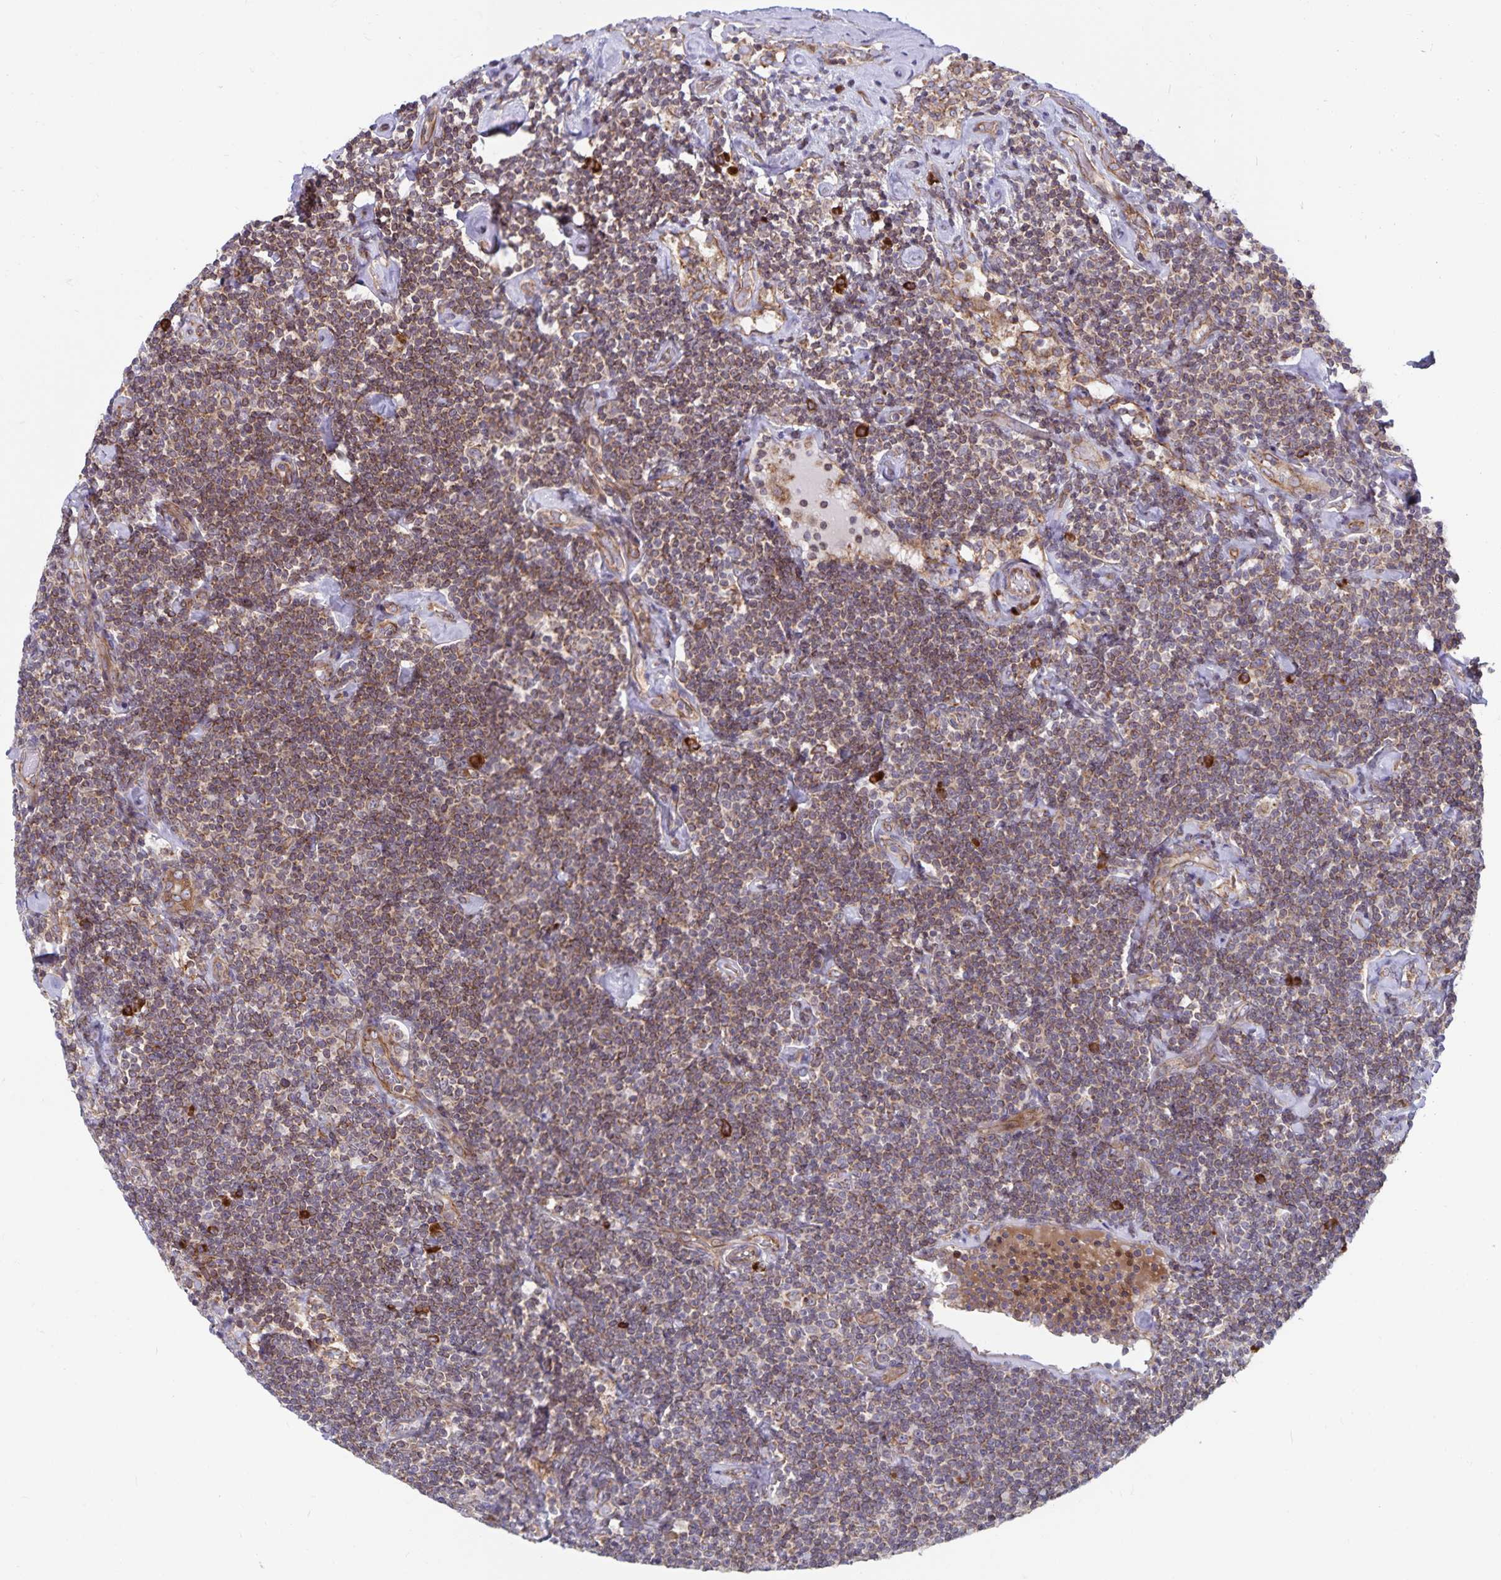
{"staining": {"intensity": "moderate", "quantity": ">75%", "location": "cytoplasmic/membranous"}, "tissue": "lymphoma", "cell_type": "Tumor cells", "image_type": "cancer", "snomed": [{"axis": "morphology", "description": "Malignant lymphoma, non-Hodgkin's type, Low grade"}, {"axis": "topography", "description": "Lymph node"}], "caption": "Lymphoma stained with a brown dye displays moderate cytoplasmic/membranous positive positivity in approximately >75% of tumor cells.", "gene": "SEC62", "patient": {"sex": "male", "age": 81}}